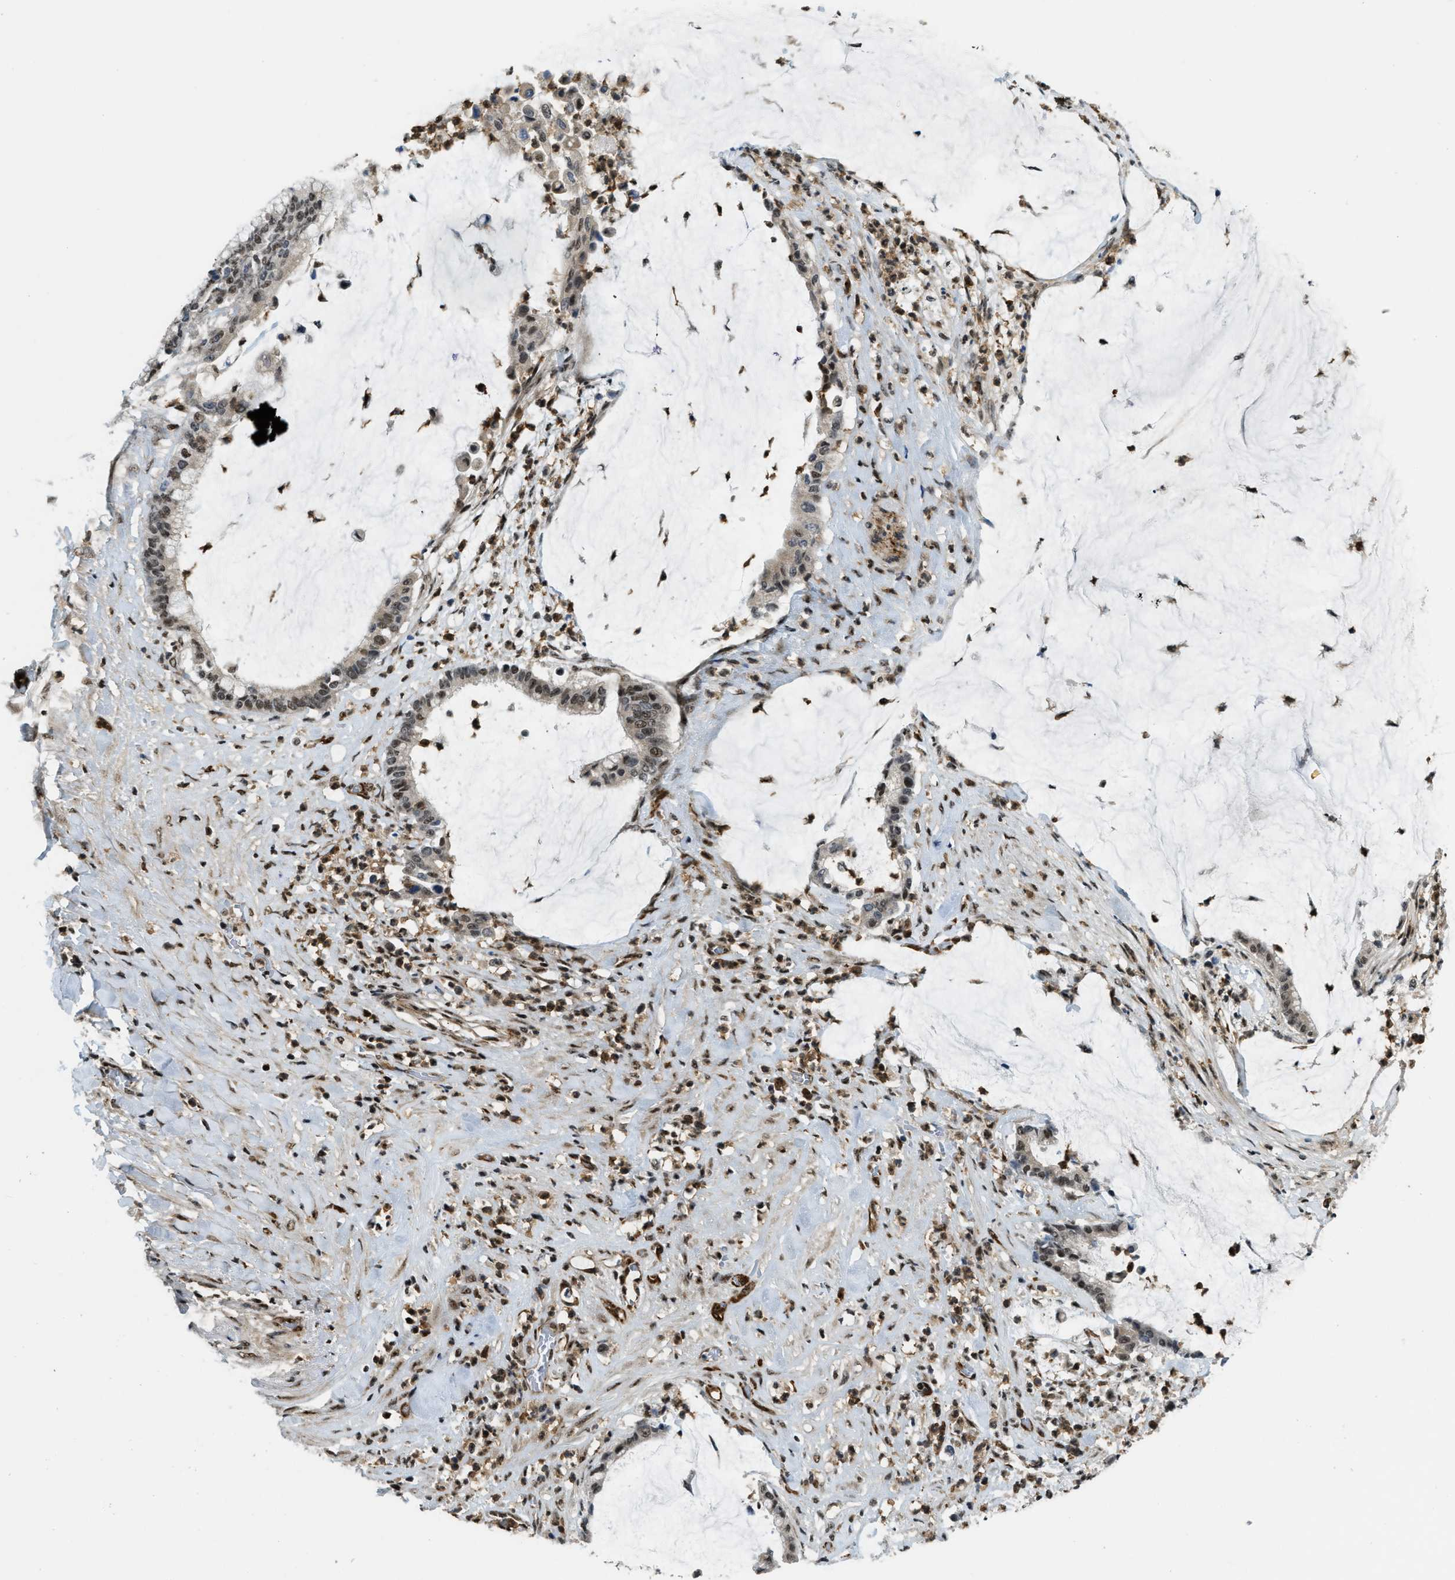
{"staining": {"intensity": "moderate", "quantity": "25%-75%", "location": "nuclear"}, "tissue": "pancreatic cancer", "cell_type": "Tumor cells", "image_type": "cancer", "snomed": [{"axis": "morphology", "description": "Adenocarcinoma, NOS"}, {"axis": "topography", "description": "Pancreas"}], "caption": "Immunohistochemical staining of human pancreatic adenocarcinoma shows medium levels of moderate nuclear staining in about 25%-75% of tumor cells.", "gene": "E2F1", "patient": {"sex": "male", "age": 41}}